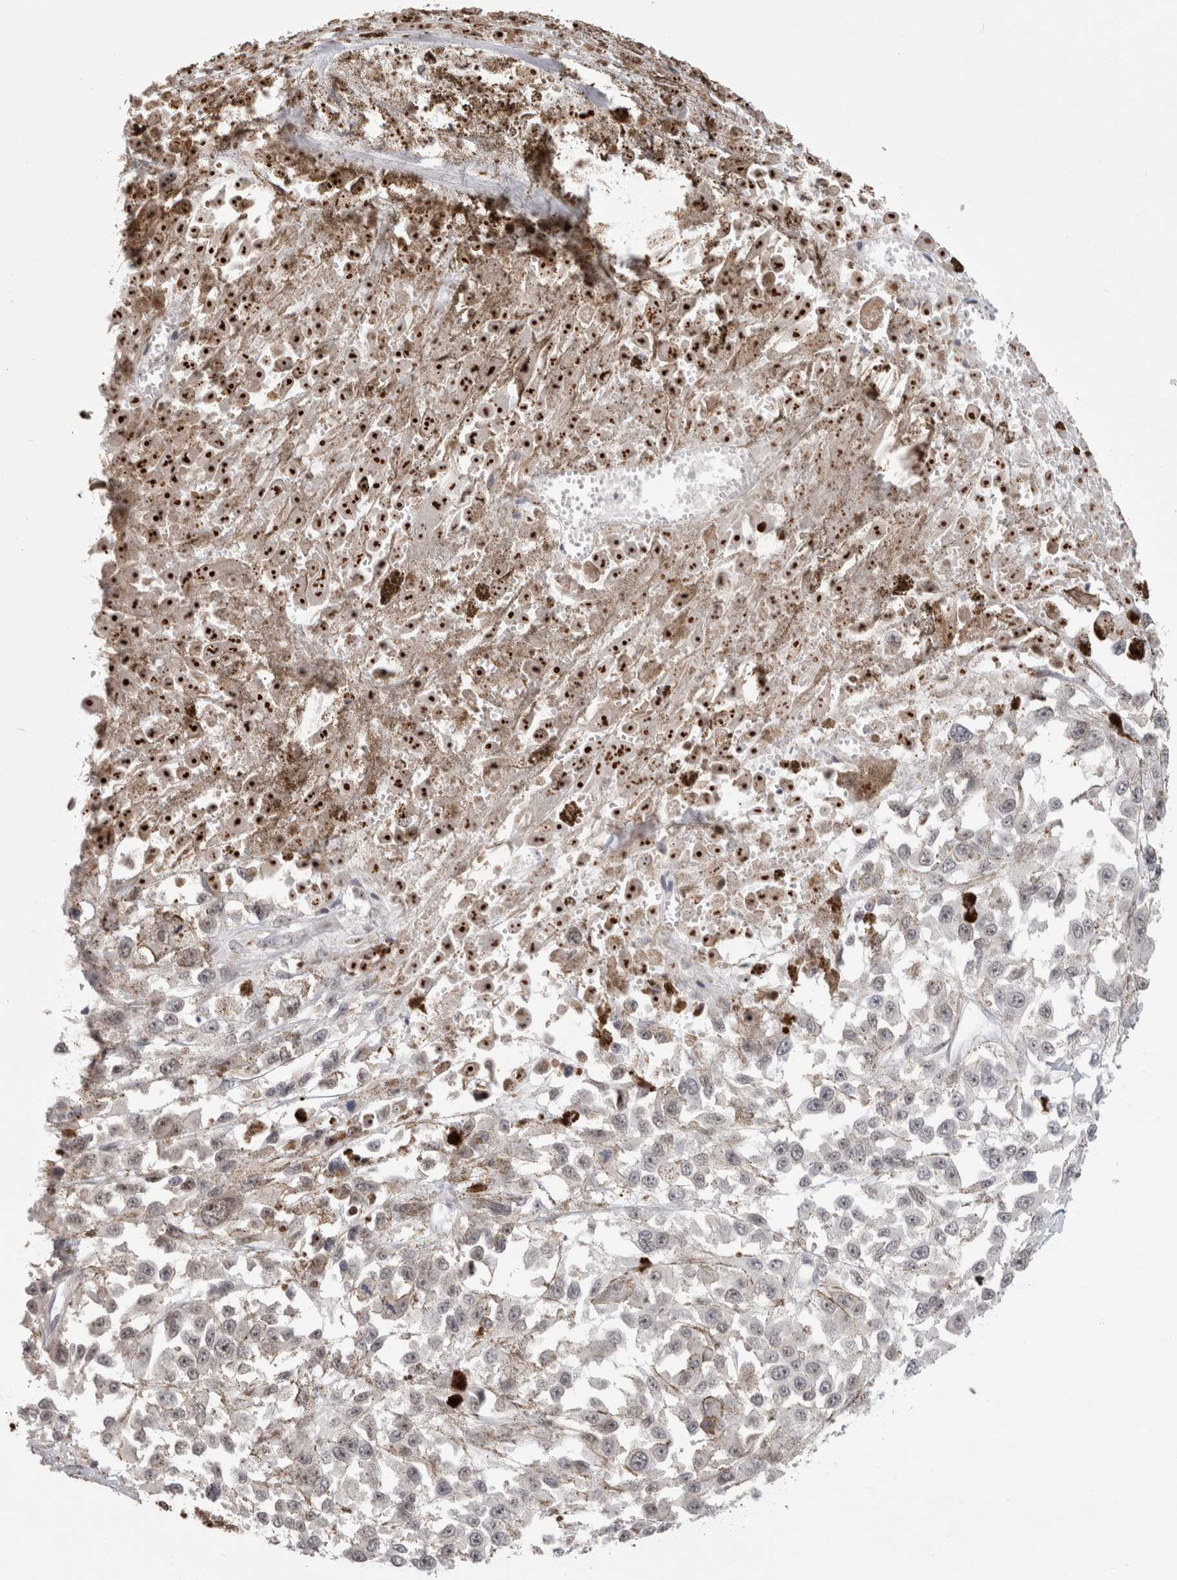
{"staining": {"intensity": "negative", "quantity": "none", "location": "none"}, "tissue": "melanoma", "cell_type": "Tumor cells", "image_type": "cancer", "snomed": [{"axis": "morphology", "description": "Malignant melanoma, Metastatic site"}, {"axis": "topography", "description": "Lymph node"}], "caption": "Melanoma was stained to show a protein in brown. There is no significant positivity in tumor cells. (DAB immunohistochemistry with hematoxylin counter stain).", "gene": "SENP6", "patient": {"sex": "male", "age": 59}}